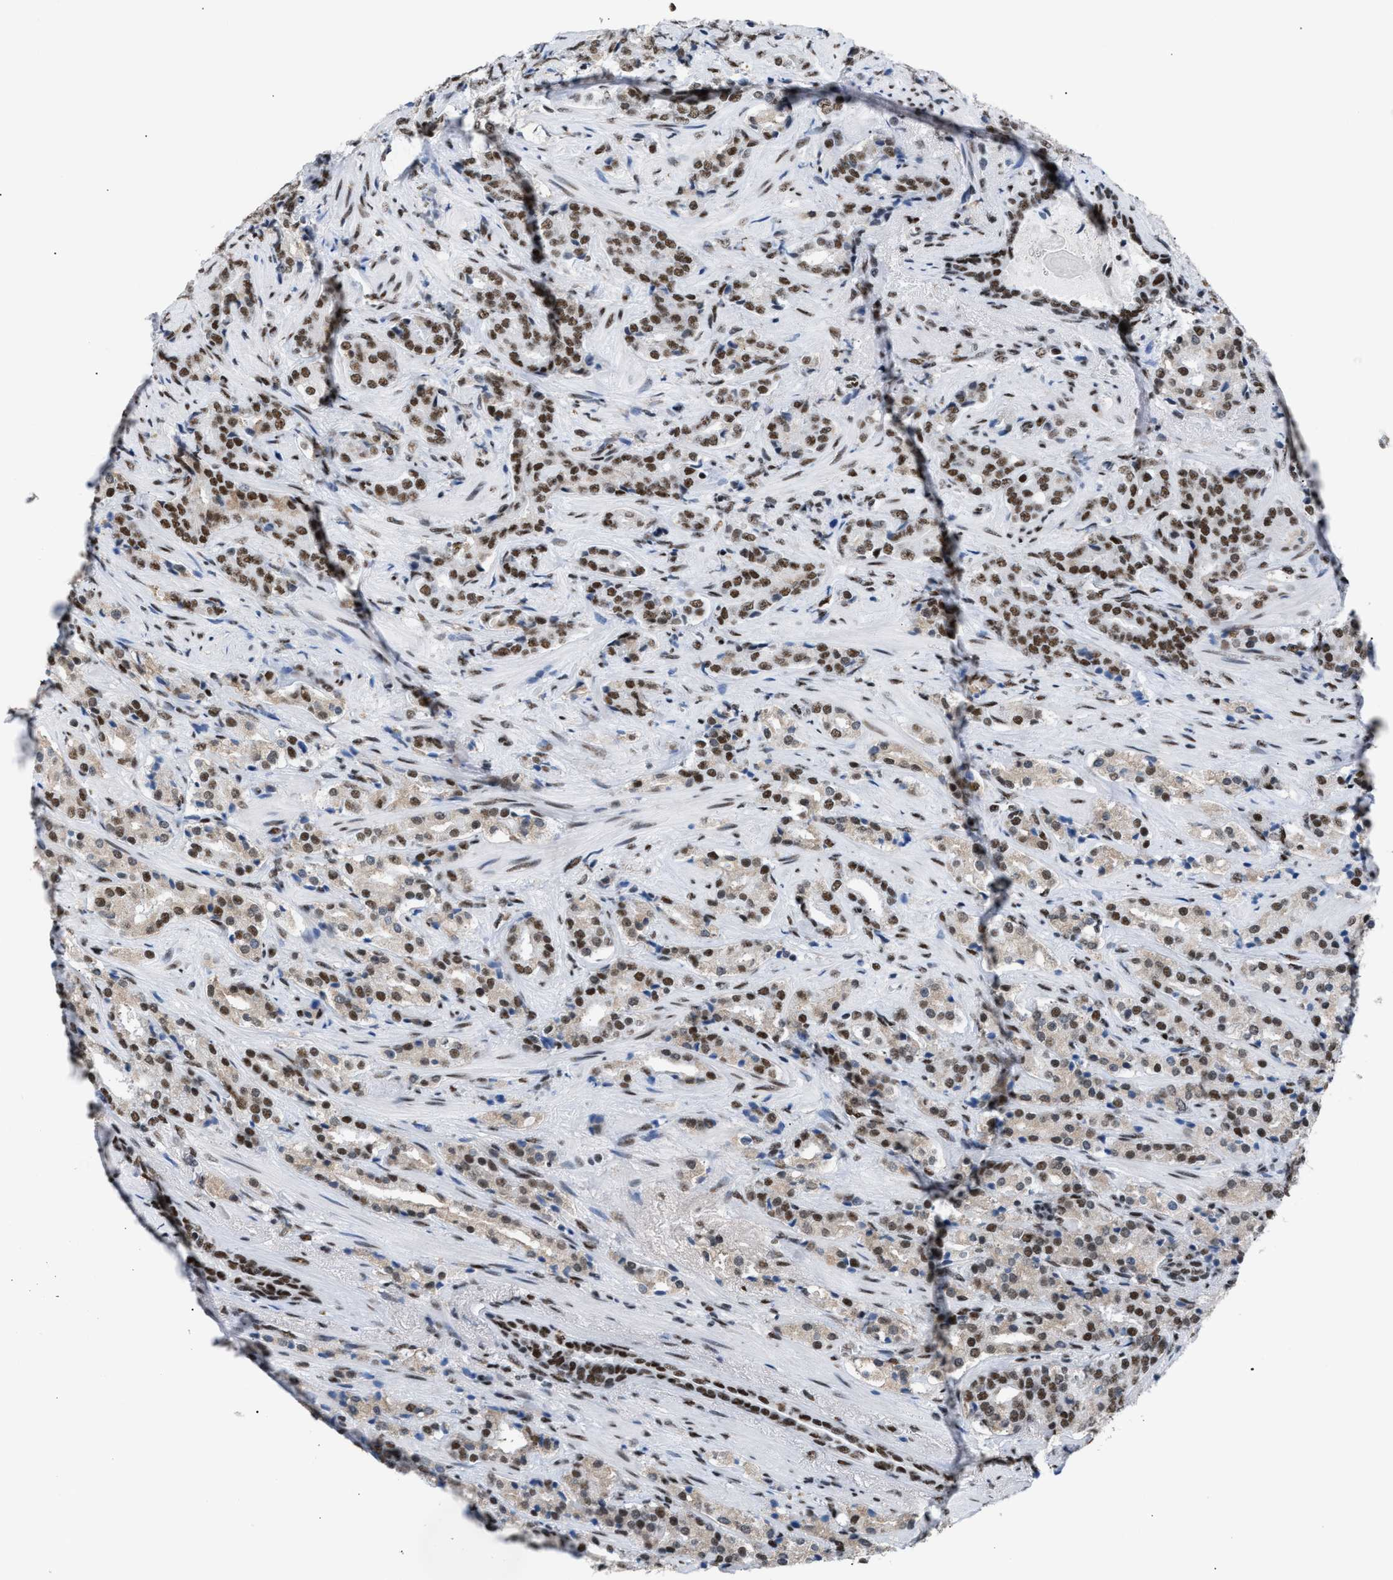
{"staining": {"intensity": "moderate", "quantity": ">75%", "location": "nuclear"}, "tissue": "prostate cancer", "cell_type": "Tumor cells", "image_type": "cancer", "snomed": [{"axis": "morphology", "description": "Adenocarcinoma, High grade"}, {"axis": "topography", "description": "Prostate"}], "caption": "High-grade adenocarcinoma (prostate) stained with IHC reveals moderate nuclear staining in approximately >75% of tumor cells.", "gene": "CCAR2", "patient": {"sex": "male", "age": 71}}